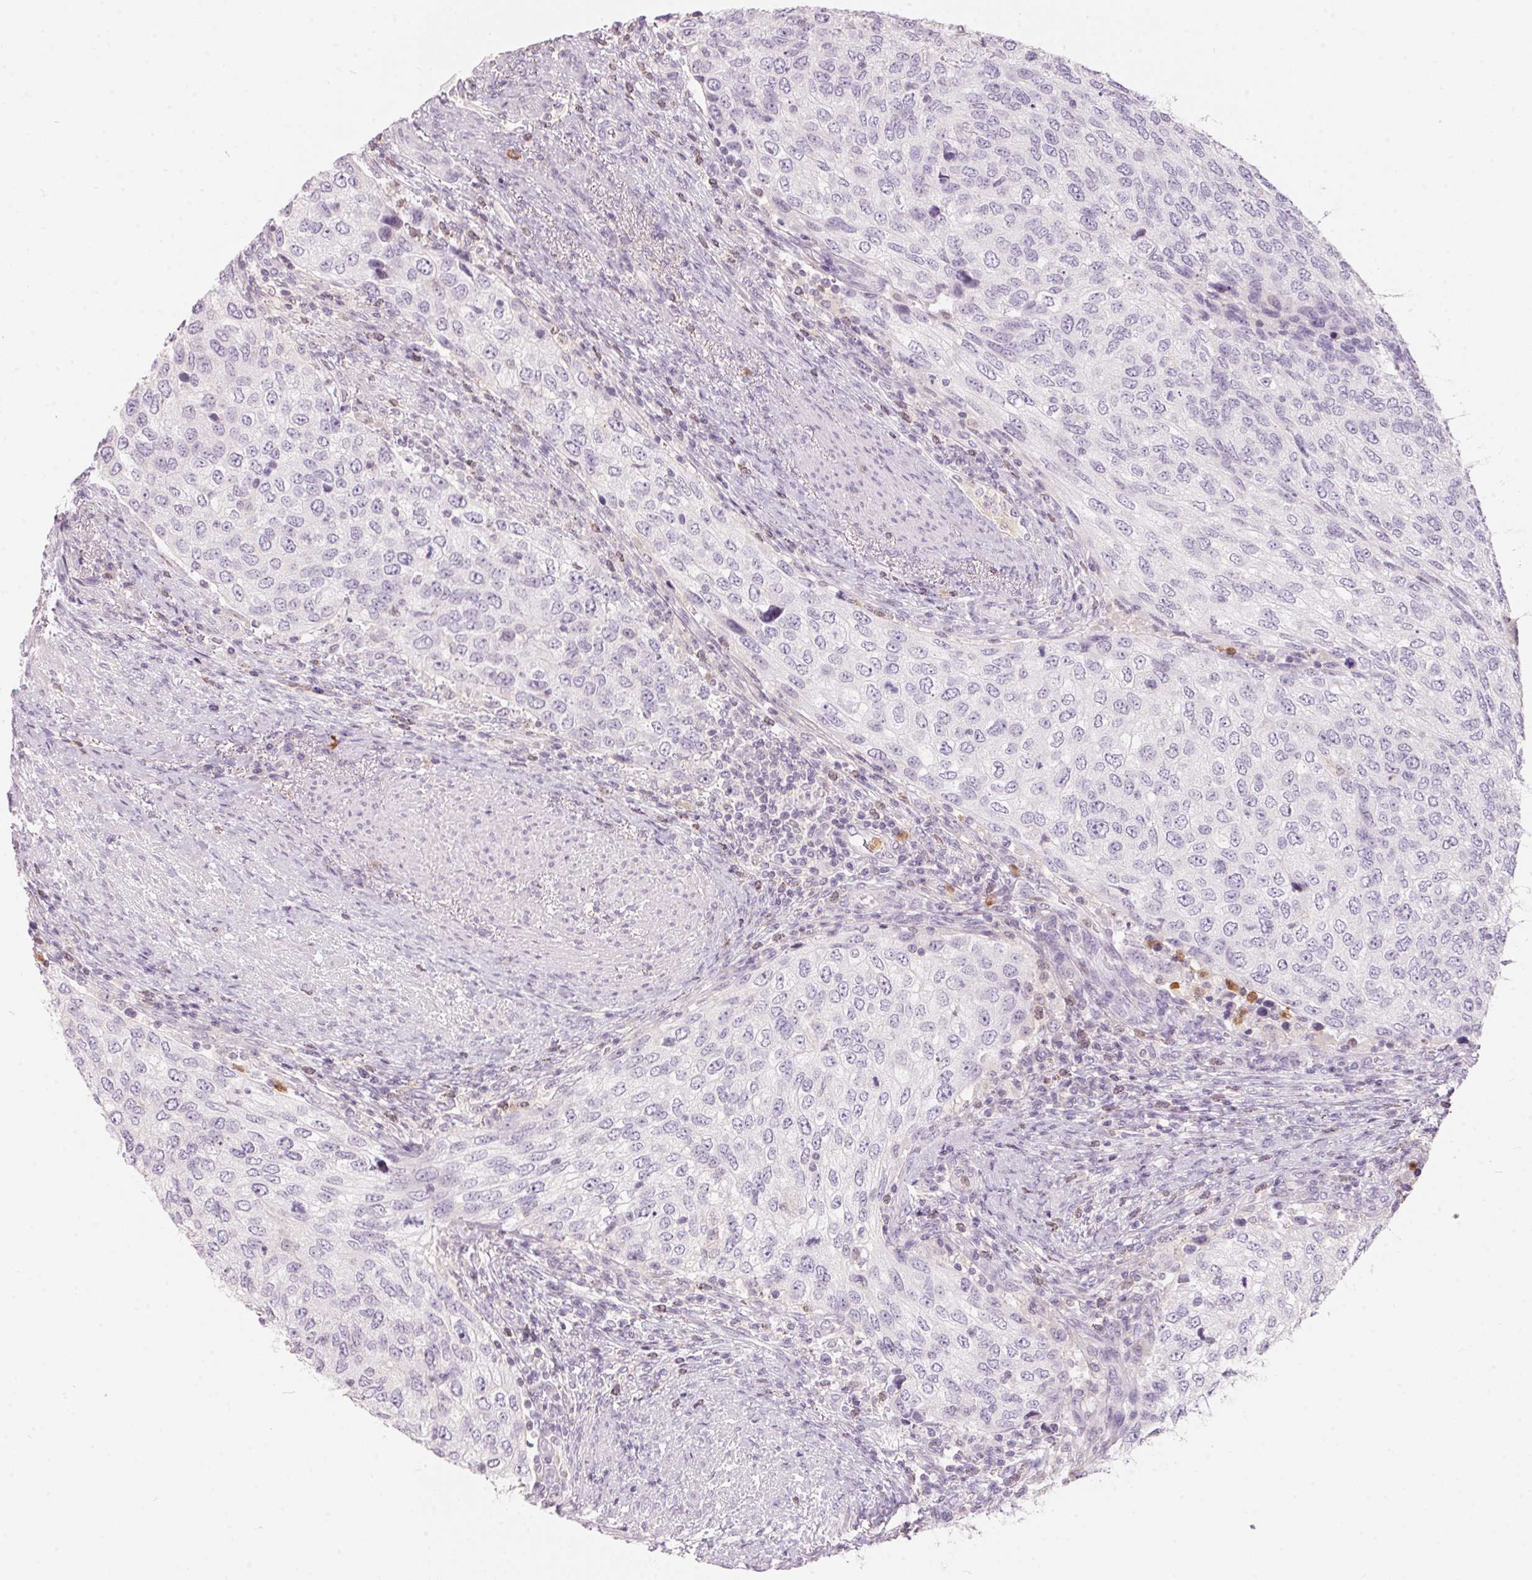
{"staining": {"intensity": "negative", "quantity": "none", "location": "none"}, "tissue": "urothelial cancer", "cell_type": "Tumor cells", "image_type": "cancer", "snomed": [{"axis": "morphology", "description": "Urothelial carcinoma, High grade"}, {"axis": "topography", "description": "Urinary bladder"}], "caption": "This is an immunohistochemistry micrograph of human urothelial carcinoma (high-grade). There is no positivity in tumor cells.", "gene": "SERPINB1", "patient": {"sex": "female", "age": 78}}